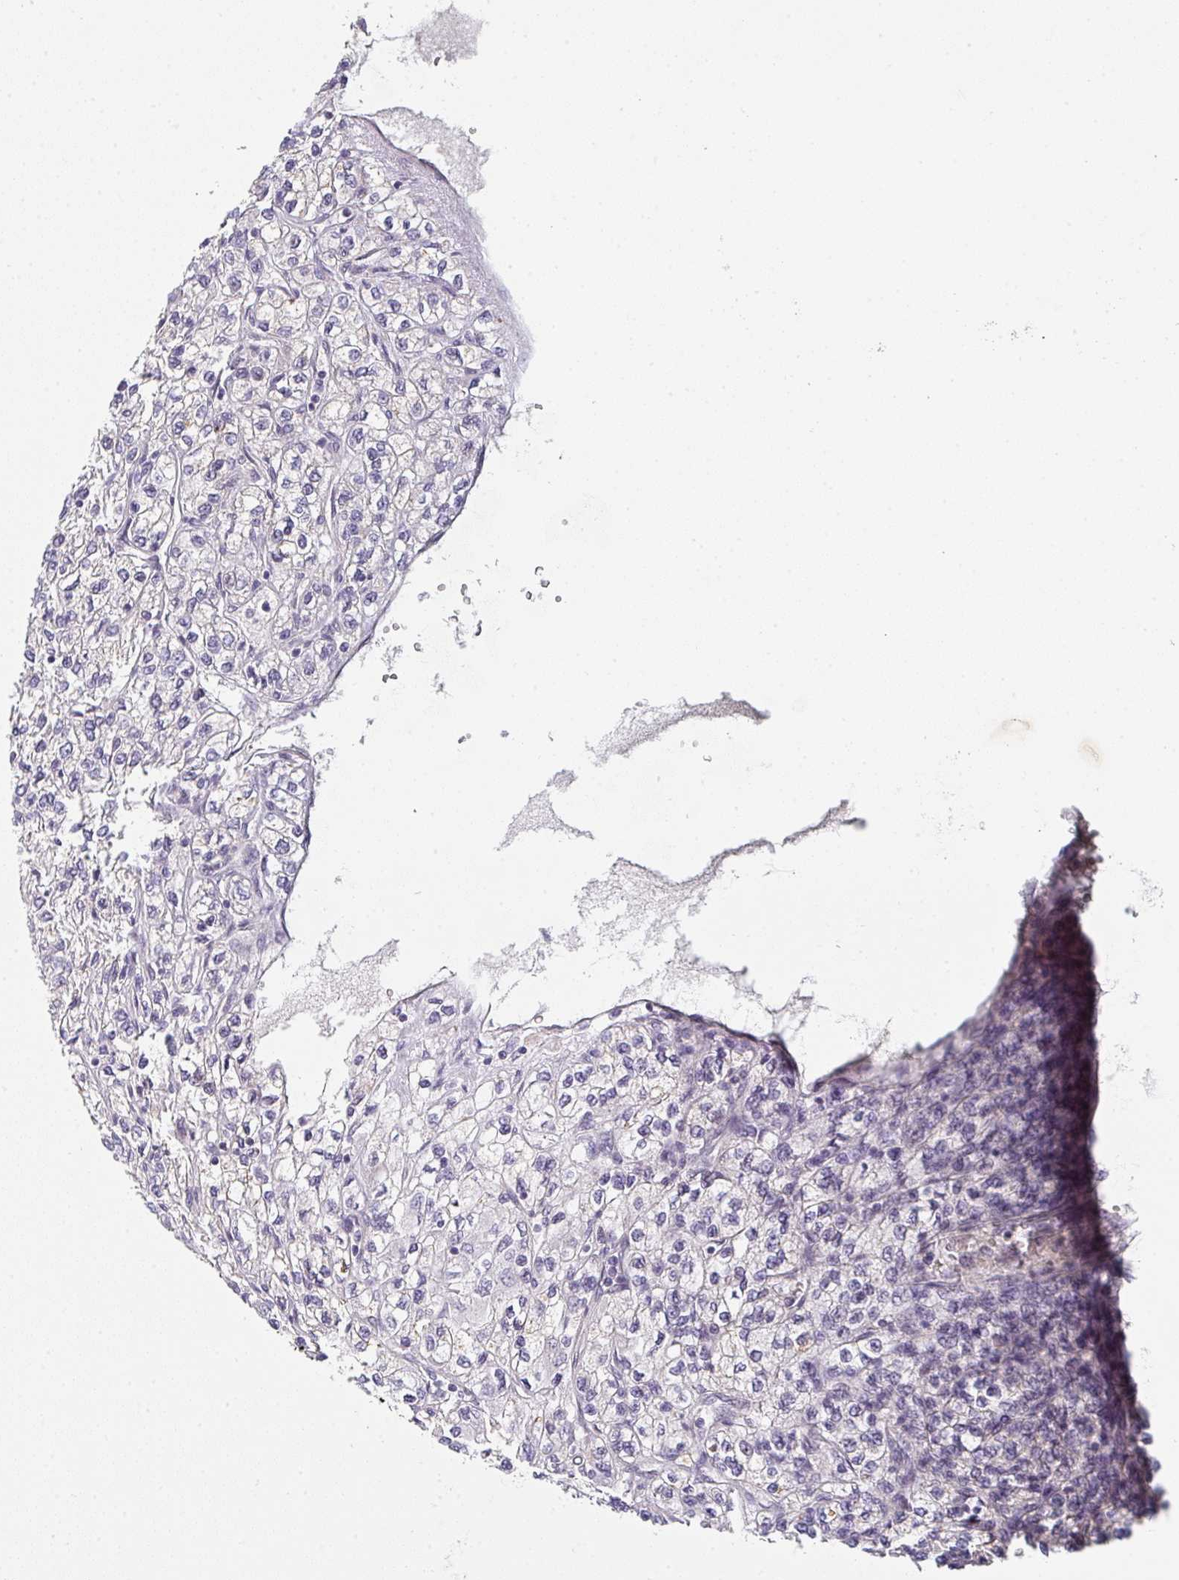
{"staining": {"intensity": "negative", "quantity": "none", "location": "none"}, "tissue": "renal cancer", "cell_type": "Tumor cells", "image_type": "cancer", "snomed": [{"axis": "morphology", "description": "Adenocarcinoma, NOS"}, {"axis": "topography", "description": "Kidney"}], "caption": "This is a image of immunohistochemistry (IHC) staining of renal adenocarcinoma, which shows no expression in tumor cells. Nuclei are stained in blue.", "gene": "TNFRSF10A", "patient": {"sex": "male", "age": 80}}